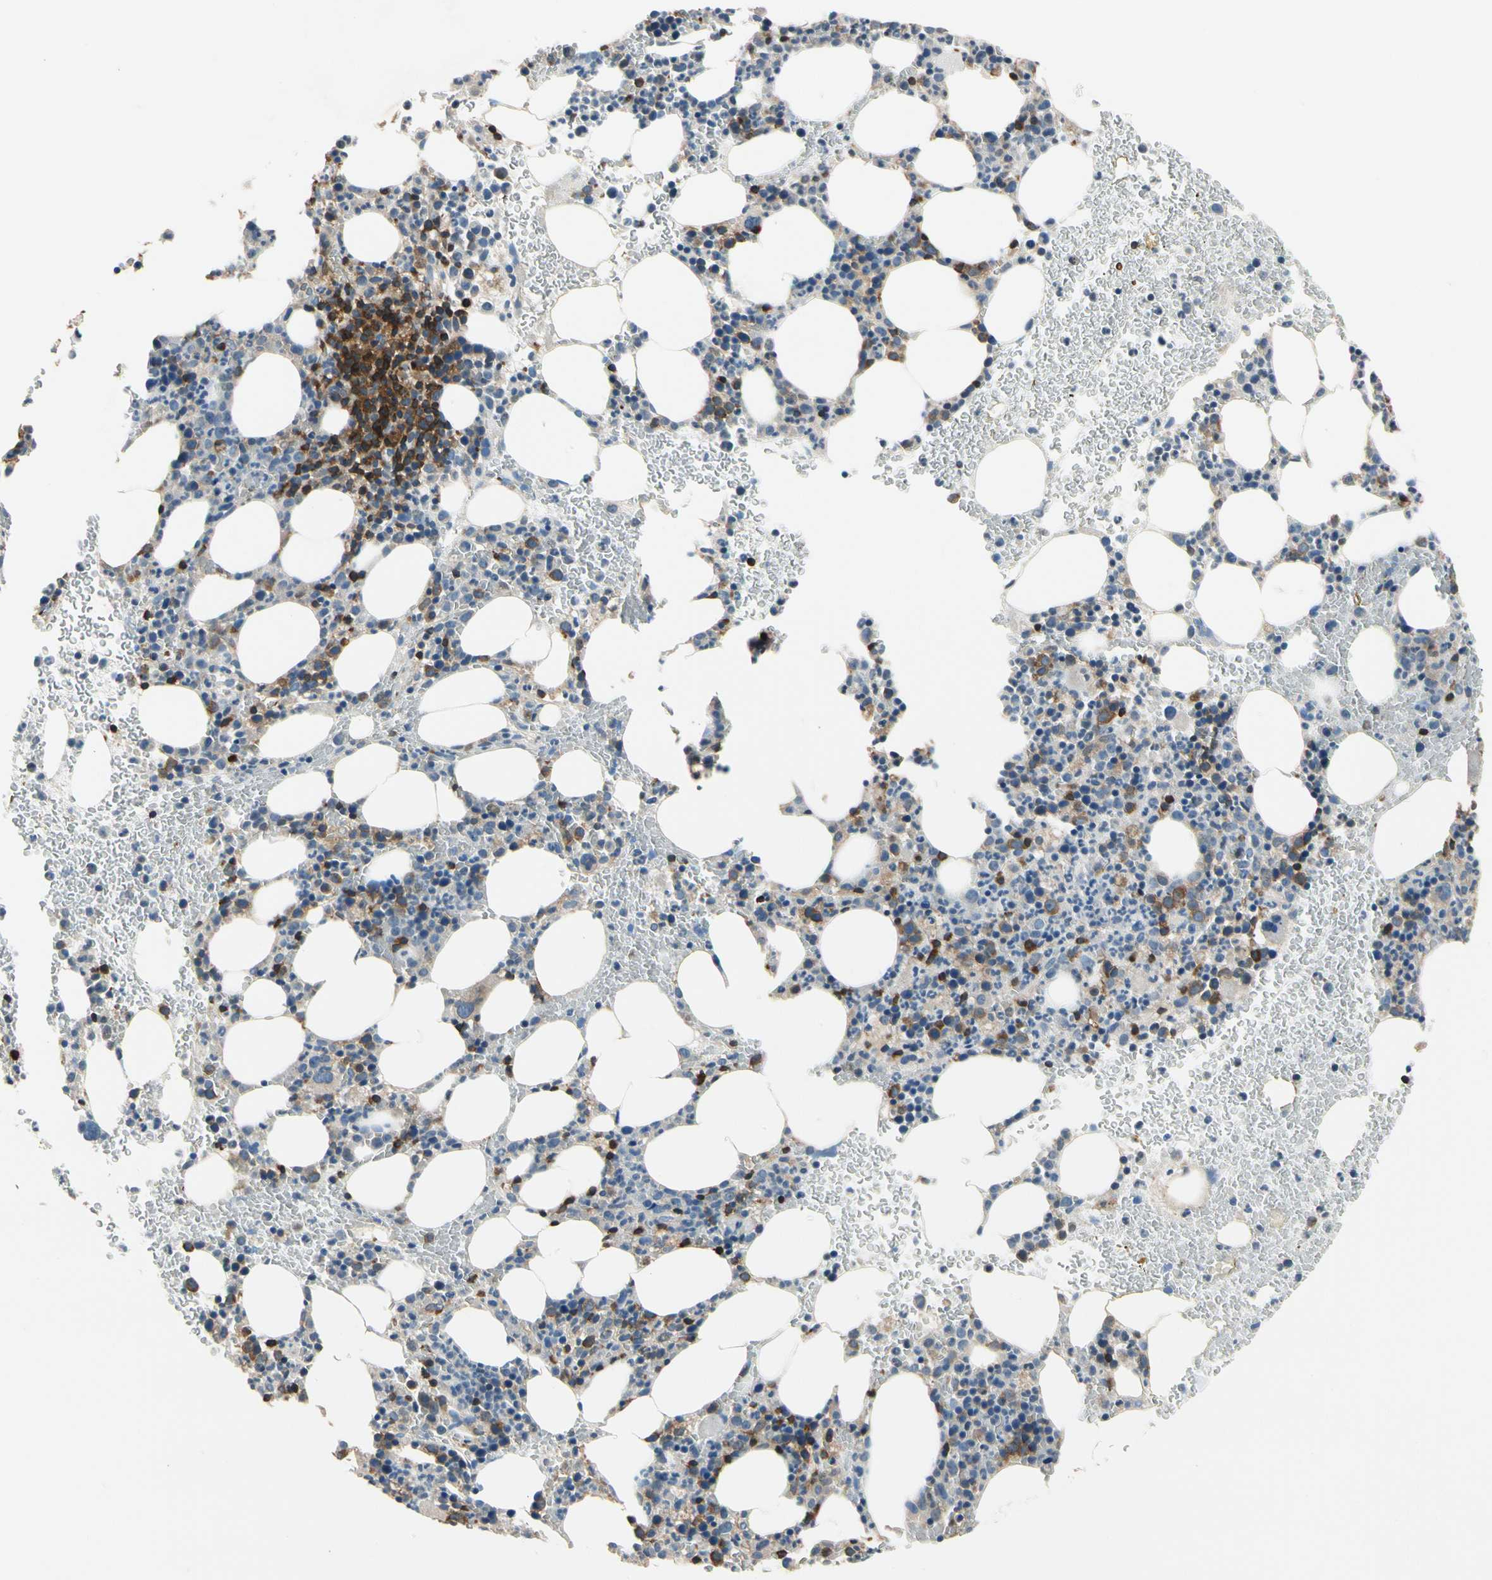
{"staining": {"intensity": "strong", "quantity": "25%-75%", "location": "cytoplasmic/membranous"}, "tissue": "bone marrow", "cell_type": "Hematopoietic cells", "image_type": "normal", "snomed": [{"axis": "morphology", "description": "Normal tissue, NOS"}, {"axis": "morphology", "description": "Inflammation, NOS"}, {"axis": "topography", "description": "Bone marrow"}], "caption": "Brown immunohistochemical staining in normal bone marrow shows strong cytoplasmic/membranous staining in approximately 25%-75% of hematopoietic cells. Immunohistochemistry (ihc) stains the protein in brown and the nuclei are stained blue.", "gene": "NFATC2", "patient": {"sex": "female", "age": 54}}